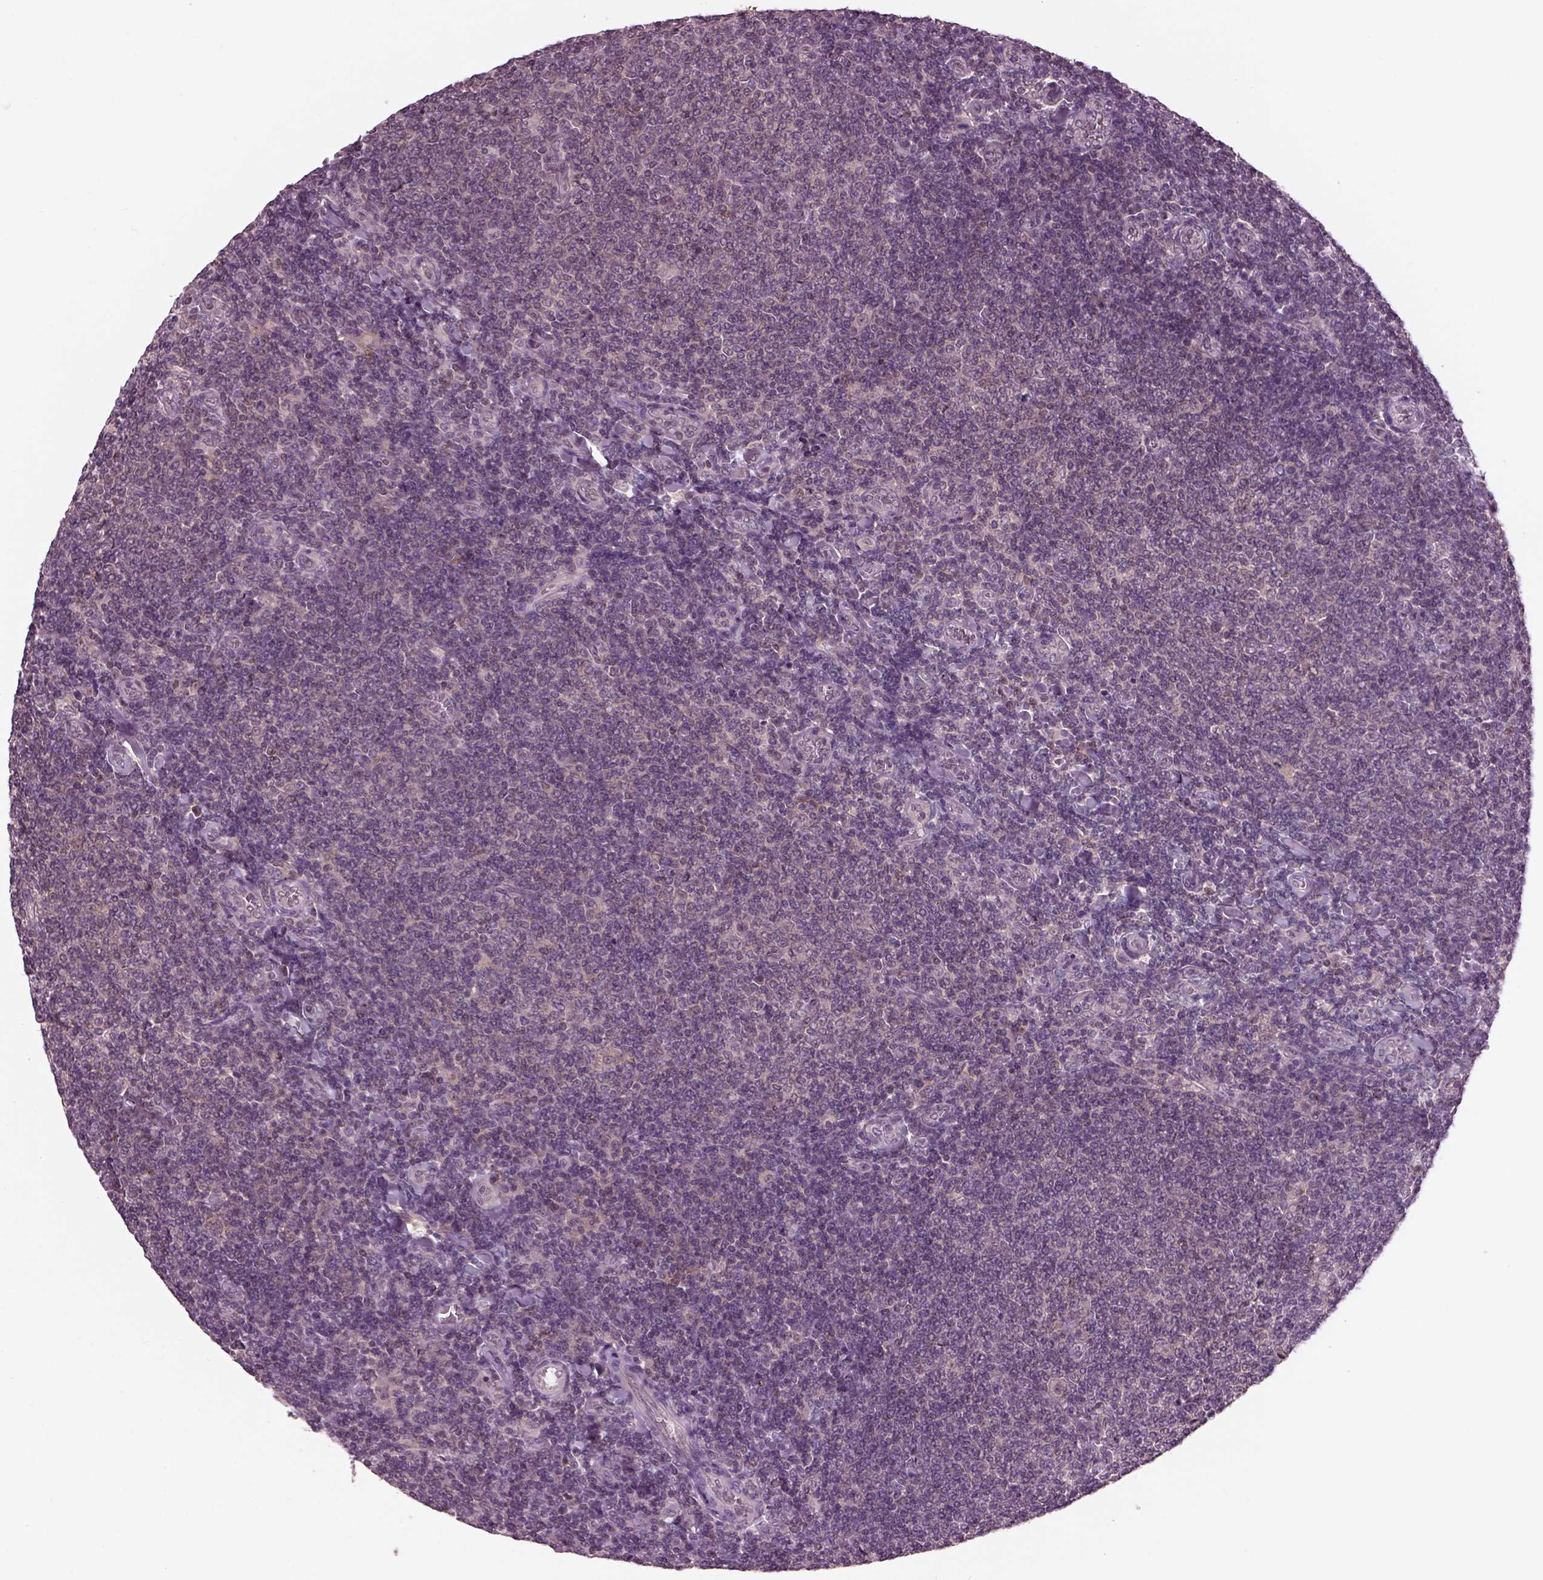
{"staining": {"intensity": "negative", "quantity": "none", "location": "none"}, "tissue": "lymphoma", "cell_type": "Tumor cells", "image_type": "cancer", "snomed": [{"axis": "morphology", "description": "Malignant lymphoma, non-Hodgkin's type, Low grade"}, {"axis": "topography", "description": "Lymph node"}], "caption": "This is an immunohistochemistry photomicrograph of human lymphoma. There is no positivity in tumor cells.", "gene": "SRI", "patient": {"sex": "male", "age": 52}}